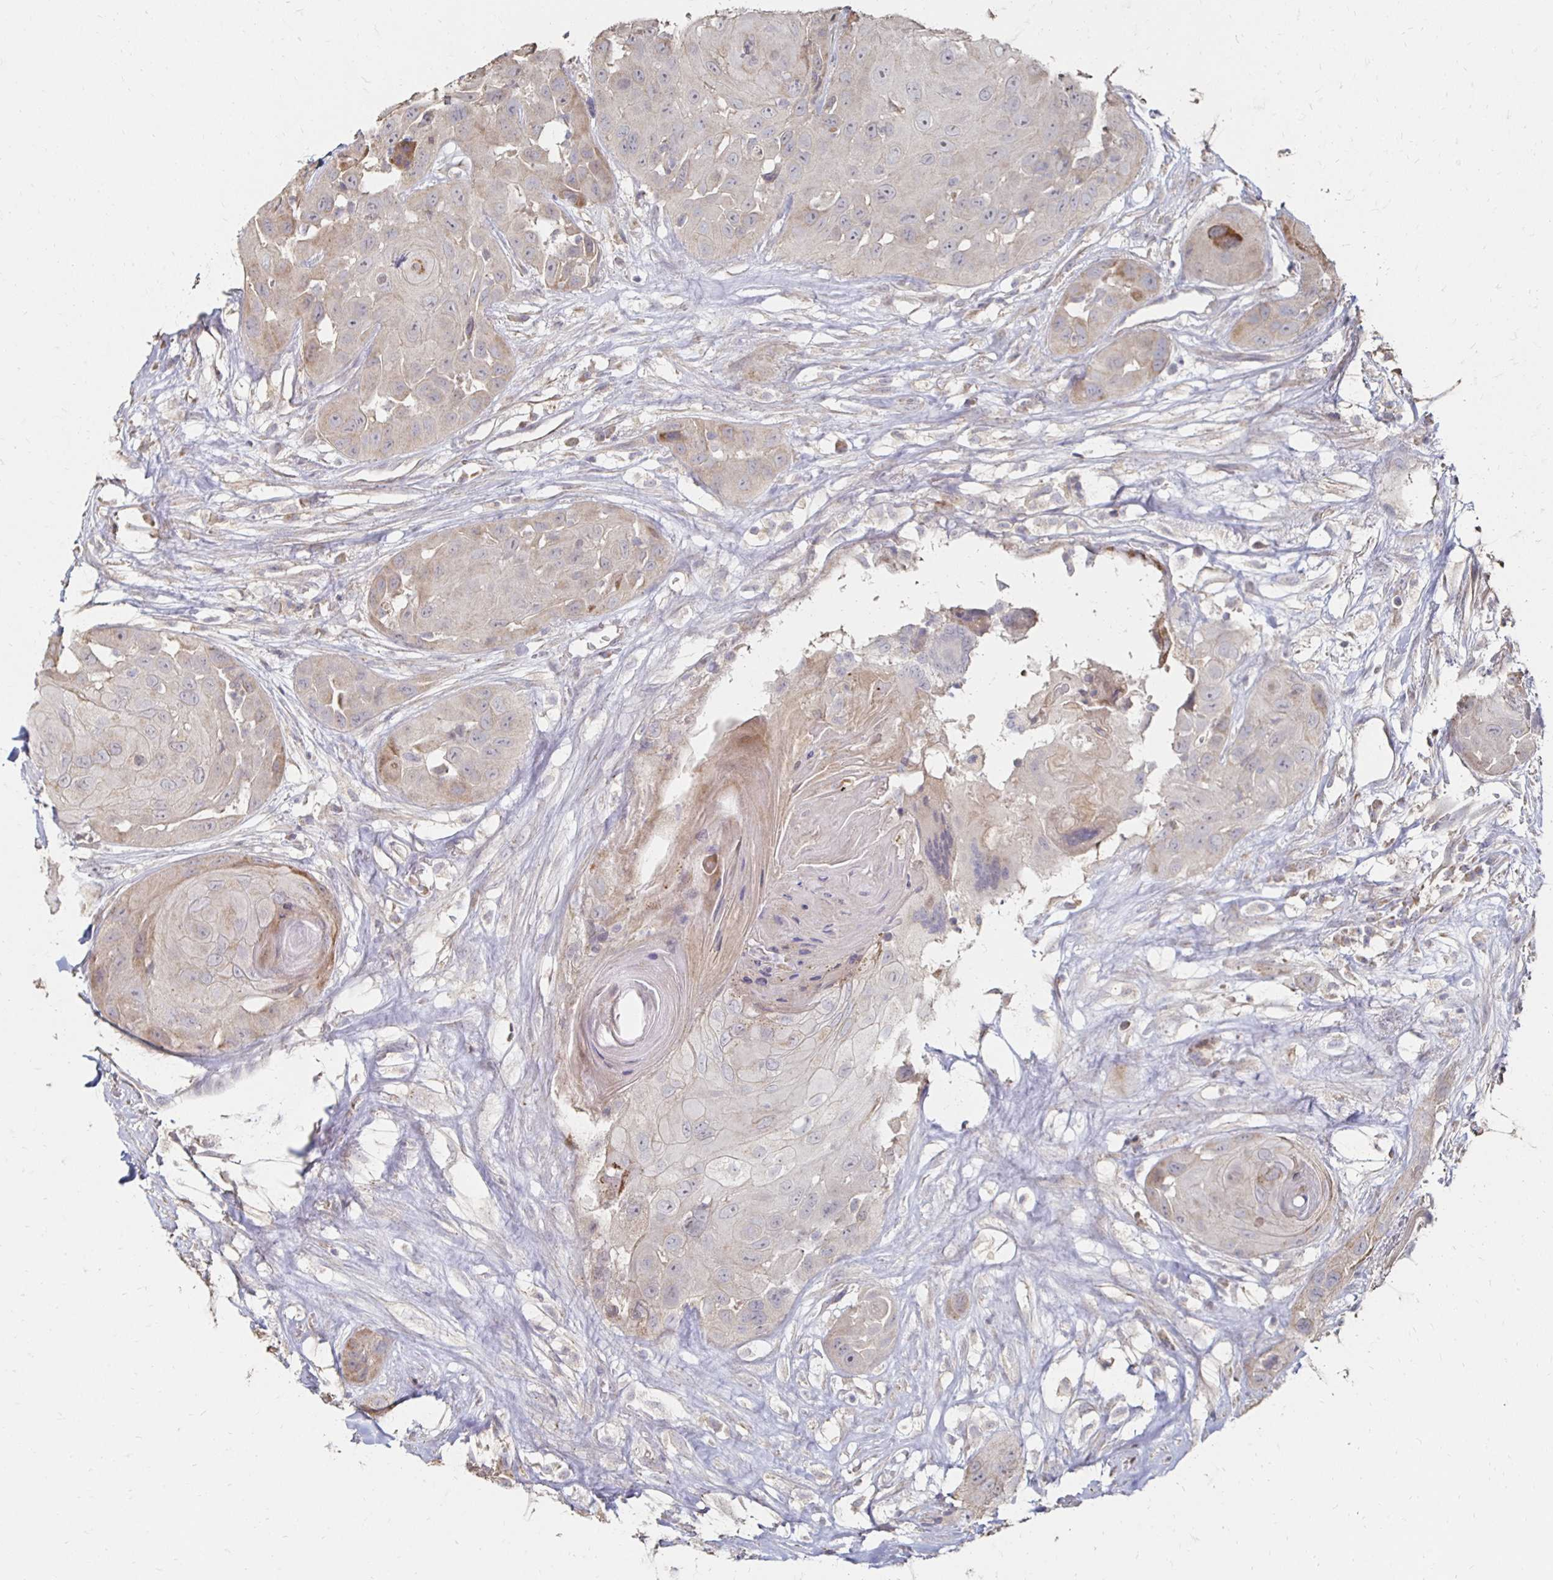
{"staining": {"intensity": "weak", "quantity": "<25%", "location": "cytoplasmic/membranous"}, "tissue": "head and neck cancer", "cell_type": "Tumor cells", "image_type": "cancer", "snomed": [{"axis": "morphology", "description": "Squamous cell carcinoma, NOS"}, {"axis": "topography", "description": "Head-Neck"}], "caption": "Immunohistochemistry micrograph of neoplastic tissue: human squamous cell carcinoma (head and neck) stained with DAB (3,3'-diaminobenzidine) exhibits no significant protein positivity in tumor cells.", "gene": "ZNF727", "patient": {"sex": "male", "age": 83}}